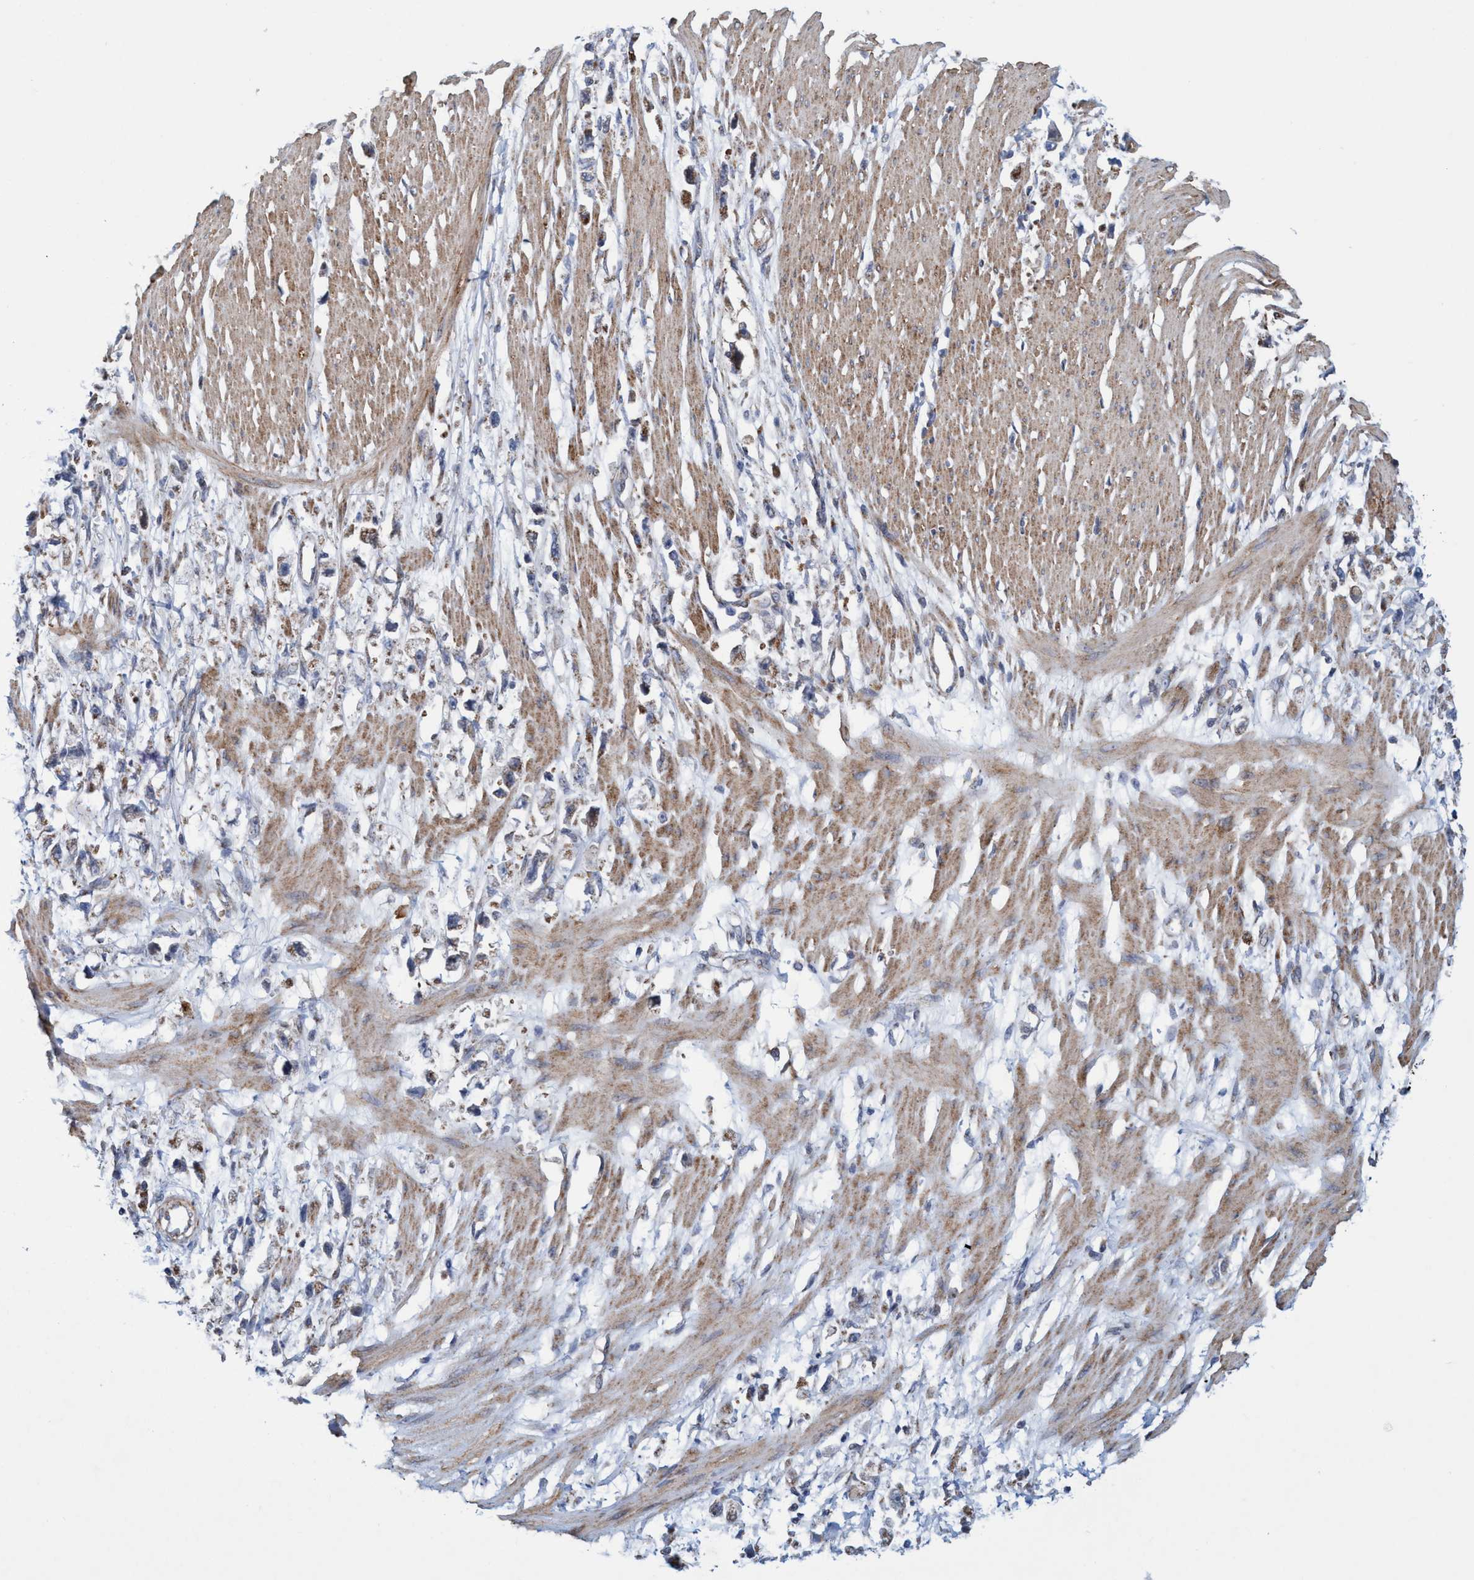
{"staining": {"intensity": "weak", "quantity": "<25%", "location": "cytoplasmic/membranous"}, "tissue": "stomach cancer", "cell_type": "Tumor cells", "image_type": "cancer", "snomed": [{"axis": "morphology", "description": "Adenocarcinoma, NOS"}, {"axis": "topography", "description": "Stomach"}], "caption": "Micrograph shows no significant protein expression in tumor cells of stomach adenocarcinoma. Brightfield microscopy of immunohistochemistry (IHC) stained with DAB (3,3'-diaminobenzidine) (brown) and hematoxylin (blue), captured at high magnification.", "gene": "POLR1F", "patient": {"sex": "female", "age": 59}}